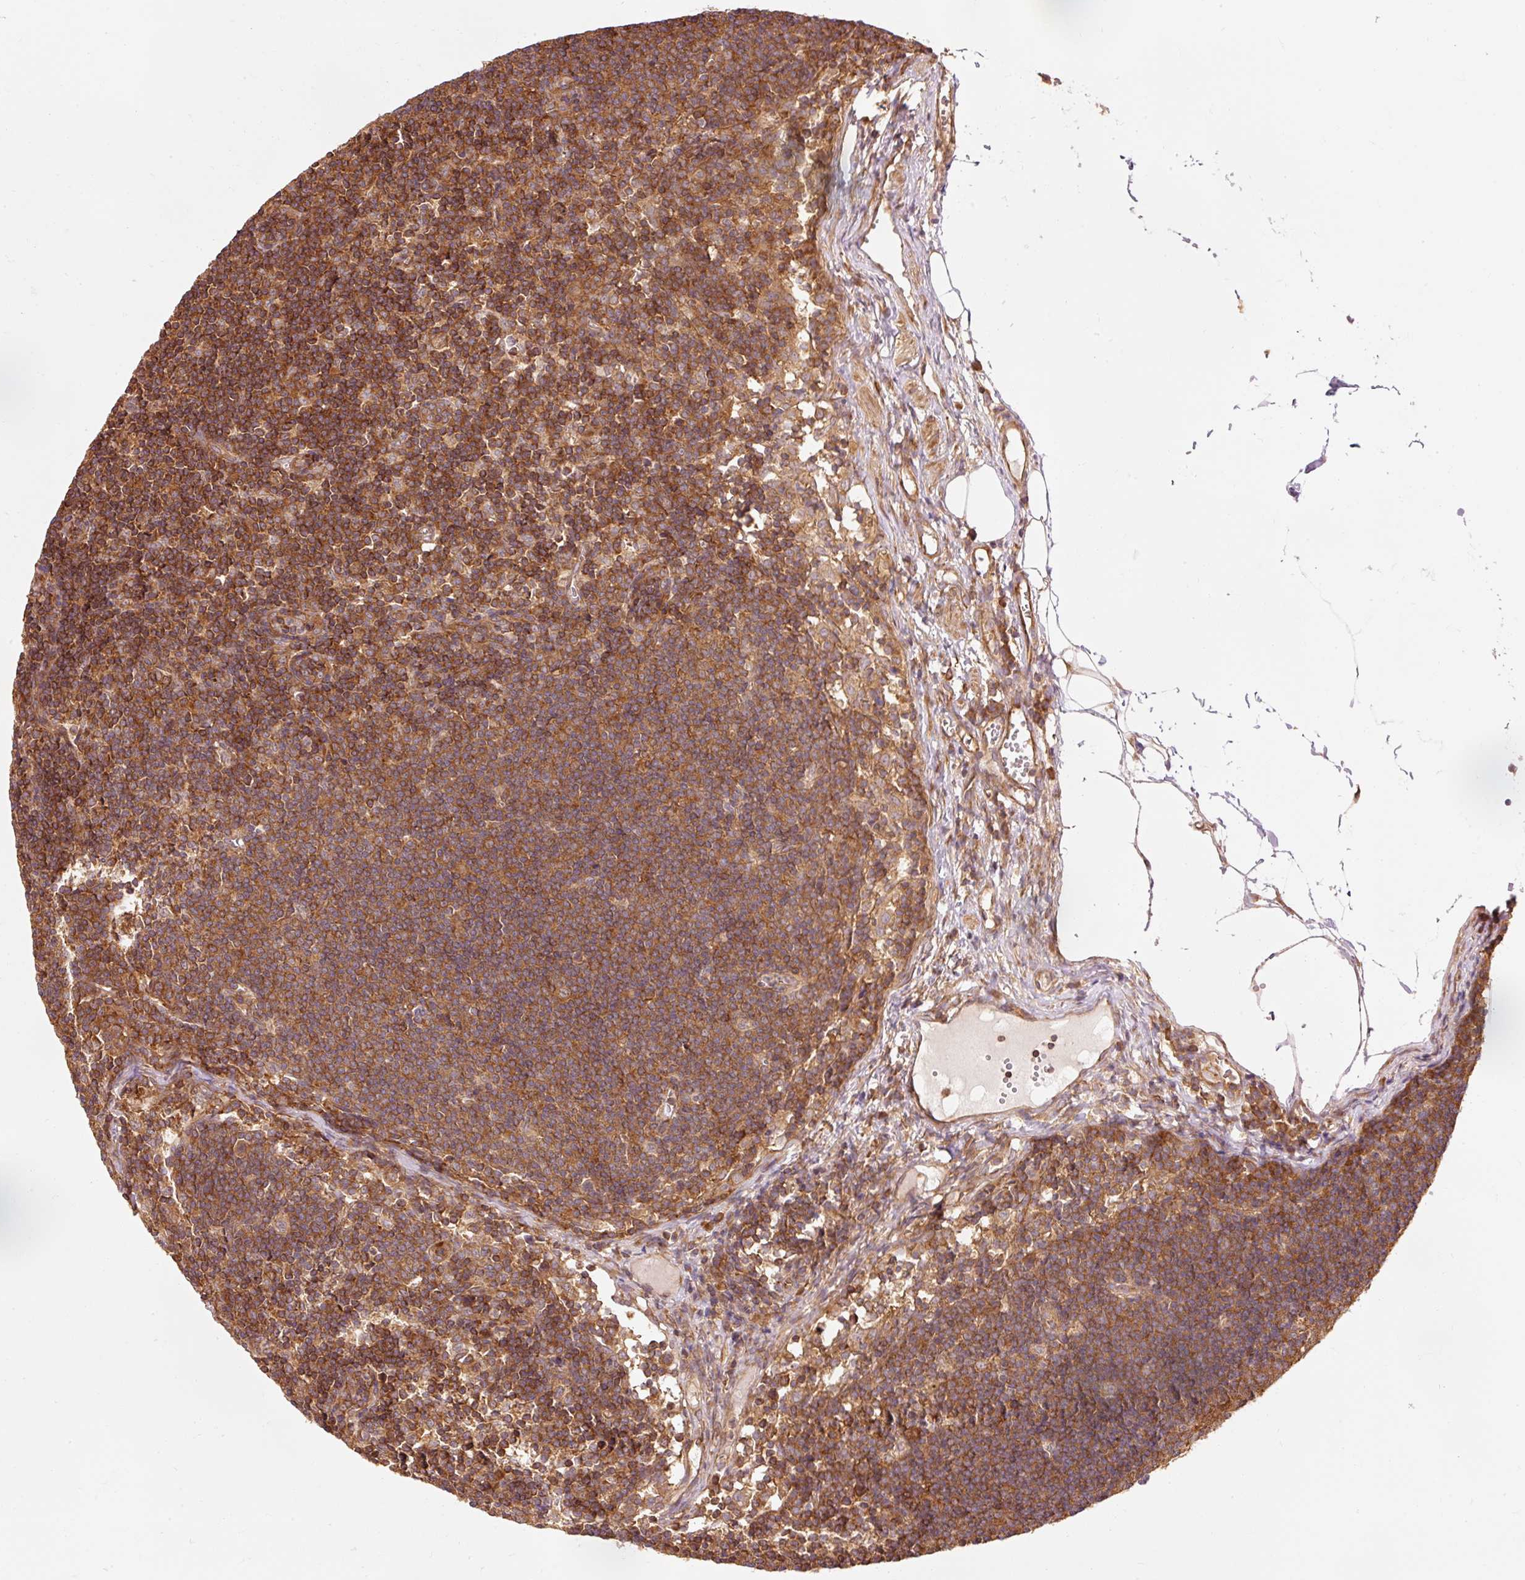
{"staining": {"intensity": "moderate", "quantity": ">75%", "location": "cytoplasmic/membranous"}, "tissue": "lymph node", "cell_type": "Germinal center cells", "image_type": "normal", "snomed": [{"axis": "morphology", "description": "Normal tissue, NOS"}, {"axis": "topography", "description": "Lymph node"}], "caption": "Protein expression analysis of normal human lymph node reveals moderate cytoplasmic/membranous expression in about >75% of germinal center cells.", "gene": "PDAP1", "patient": {"sex": "female", "age": 29}}